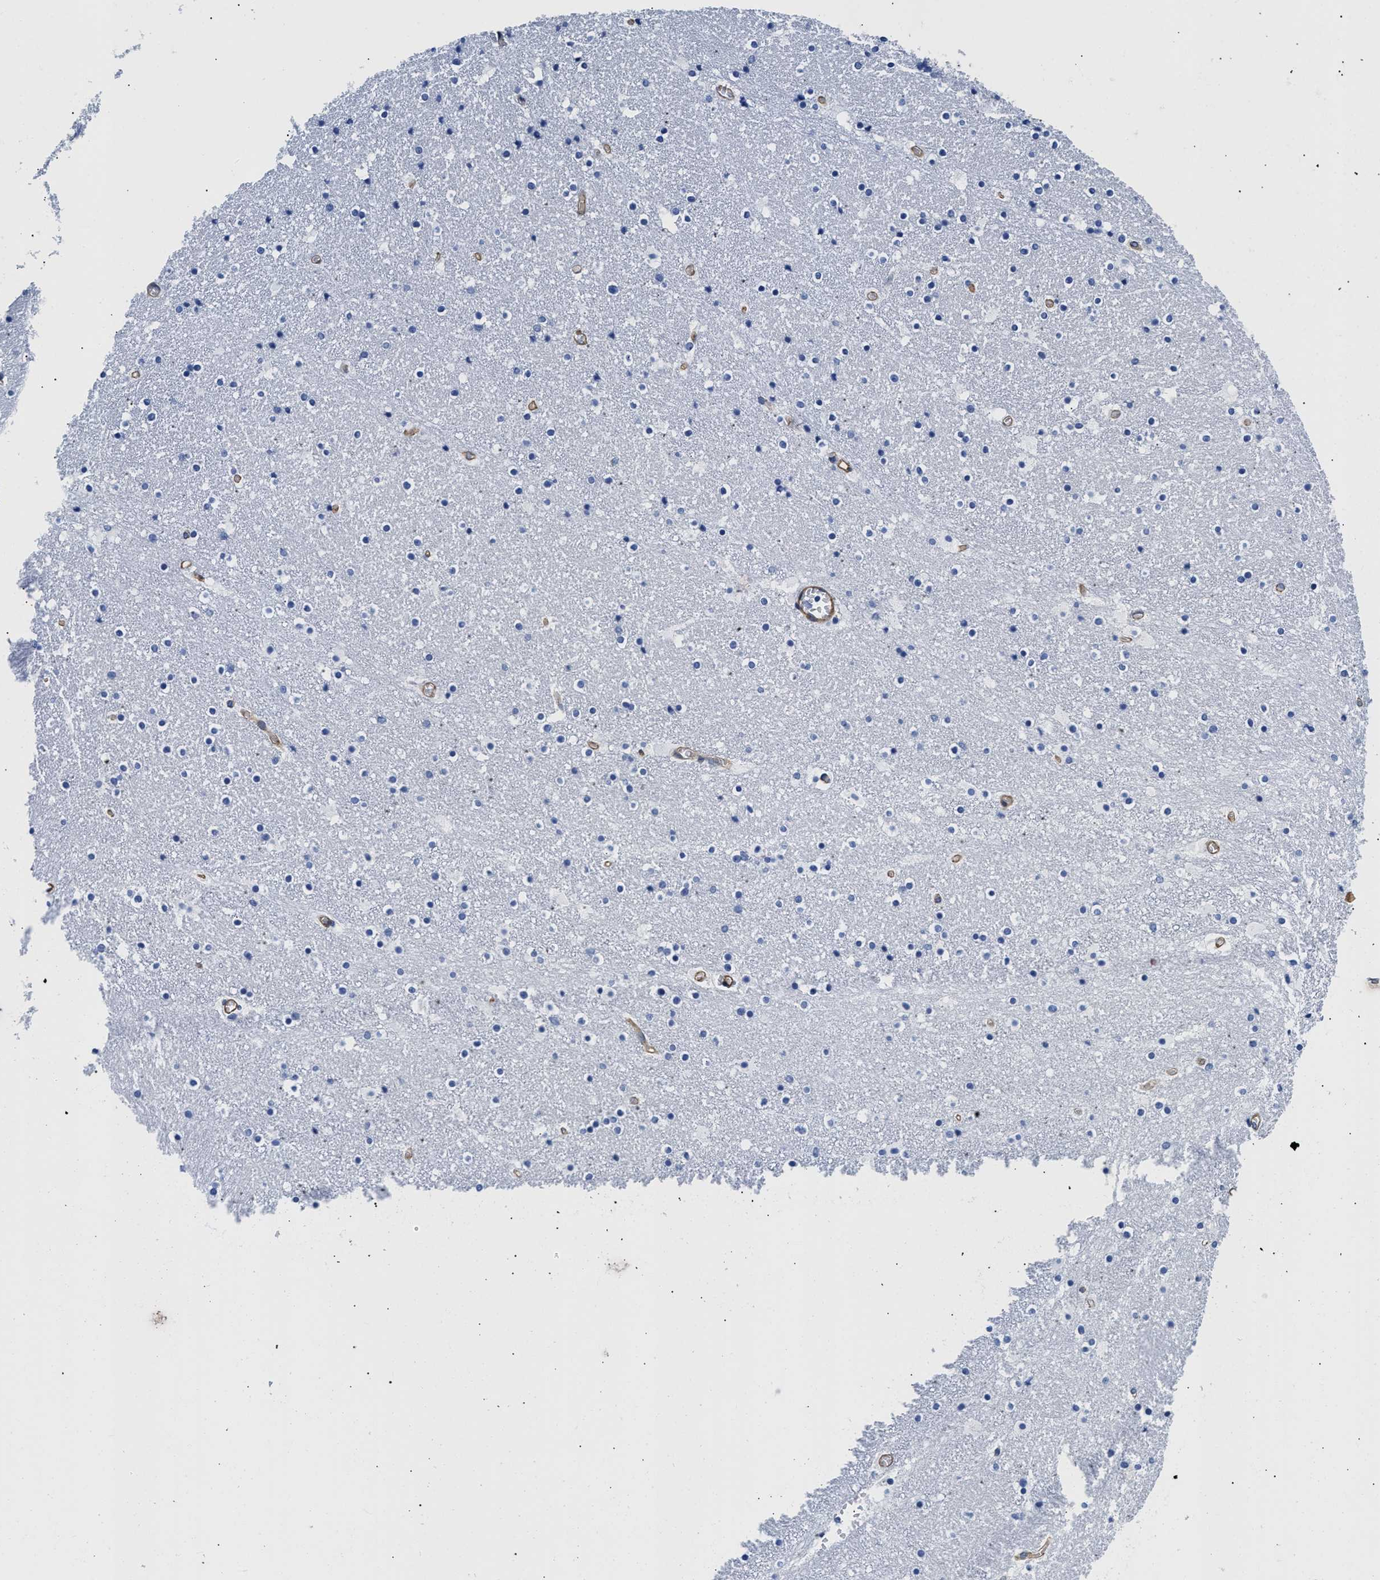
{"staining": {"intensity": "negative", "quantity": "none", "location": "none"}, "tissue": "caudate", "cell_type": "Glial cells", "image_type": "normal", "snomed": [{"axis": "morphology", "description": "Normal tissue, NOS"}, {"axis": "topography", "description": "Lateral ventricle wall"}], "caption": "High magnification brightfield microscopy of unremarkable caudate stained with DAB (brown) and counterstained with hematoxylin (blue): glial cells show no significant expression.", "gene": "TRIM29", "patient": {"sex": "male", "age": 45}}